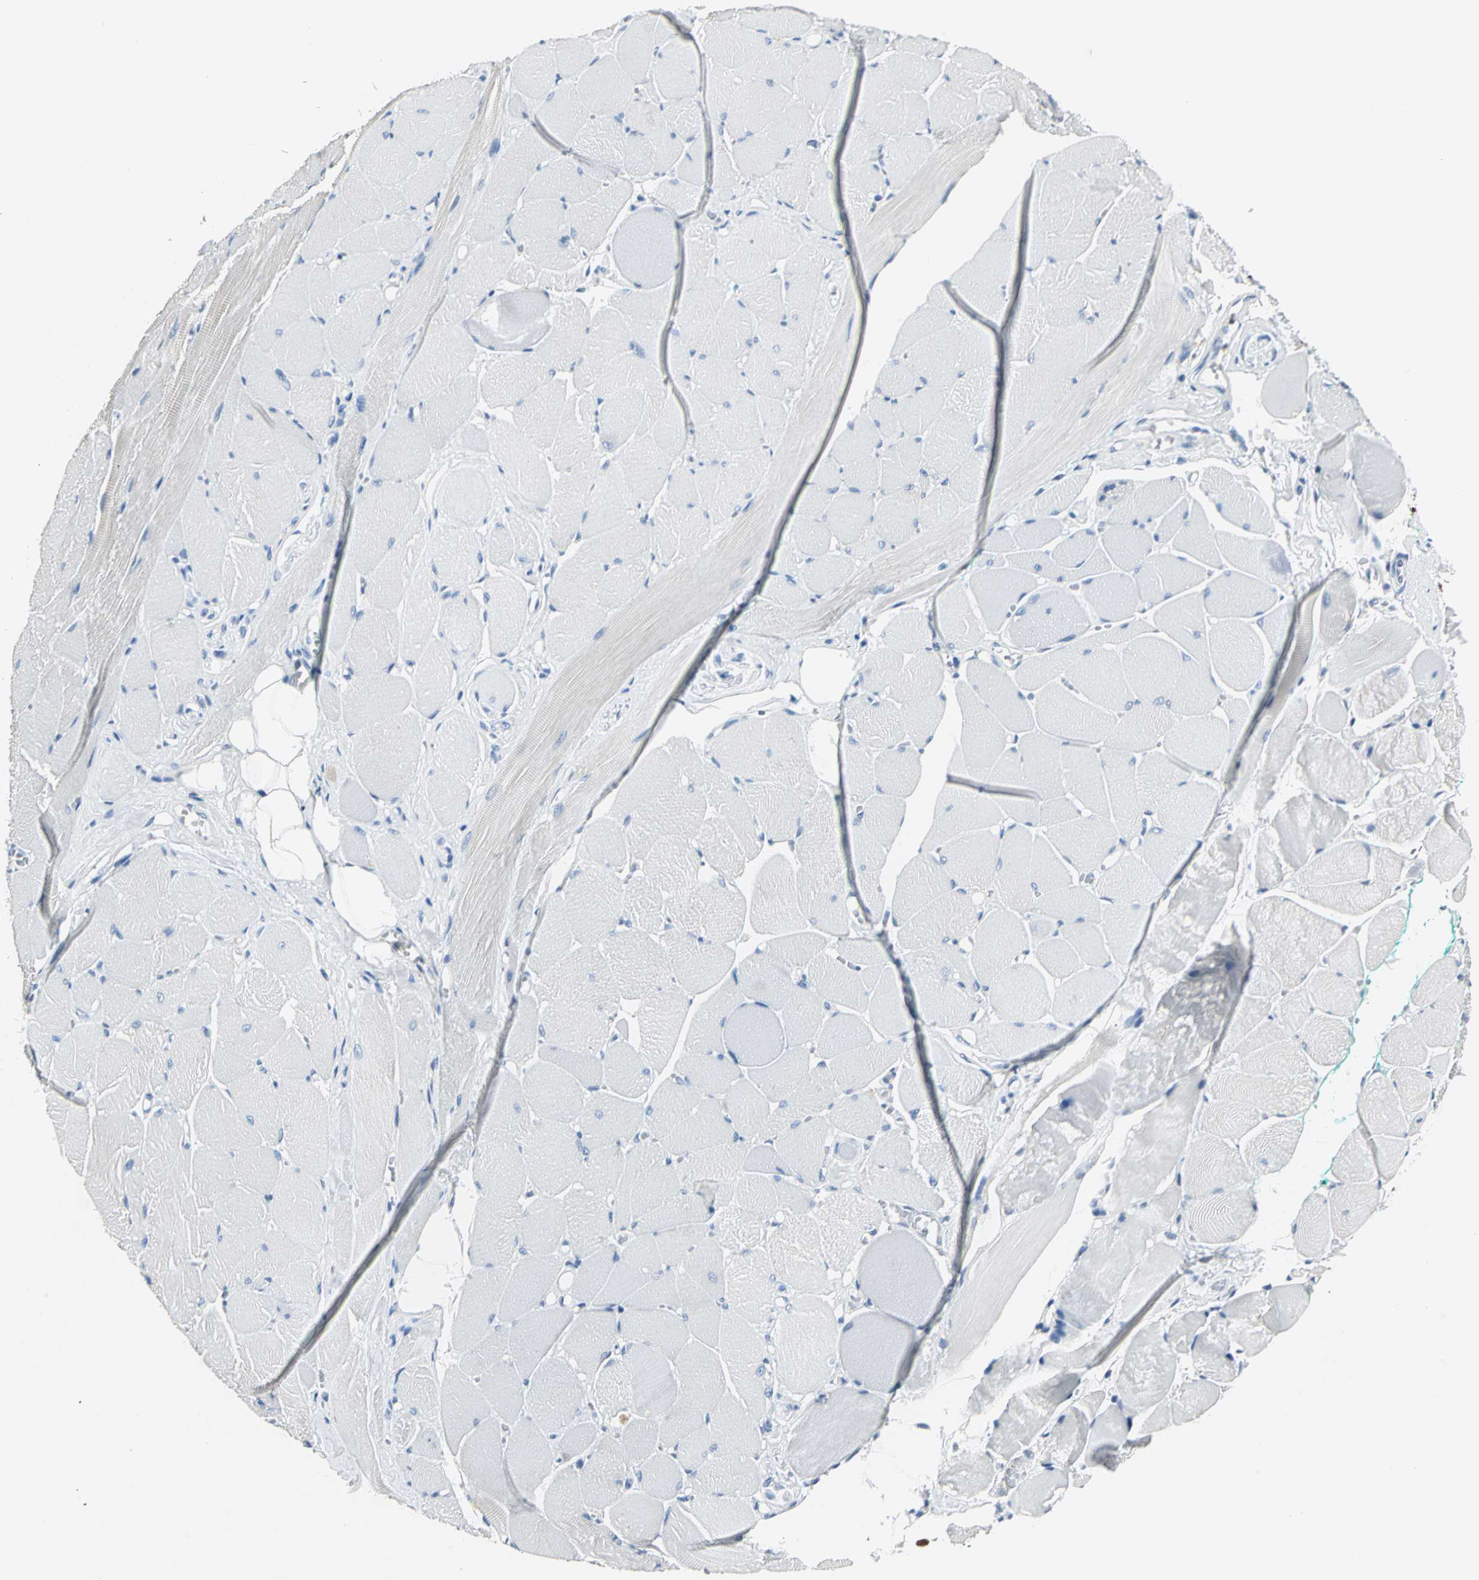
{"staining": {"intensity": "weak", "quantity": "<25%", "location": "cytoplasmic/membranous"}, "tissue": "skeletal muscle", "cell_type": "Myocytes", "image_type": "normal", "snomed": [{"axis": "morphology", "description": "Normal tissue, NOS"}, {"axis": "topography", "description": "Skeletal muscle"}, {"axis": "topography", "description": "Peripheral nerve tissue"}], "caption": "The micrograph shows no staining of myocytes in unremarkable skeletal muscle. (DAB (3,3'-diaminobenzidine) IHC with hematoxylin counter stain).", "gene": "RIPOR1", "patient": {"sex": "female", "age": 84}}